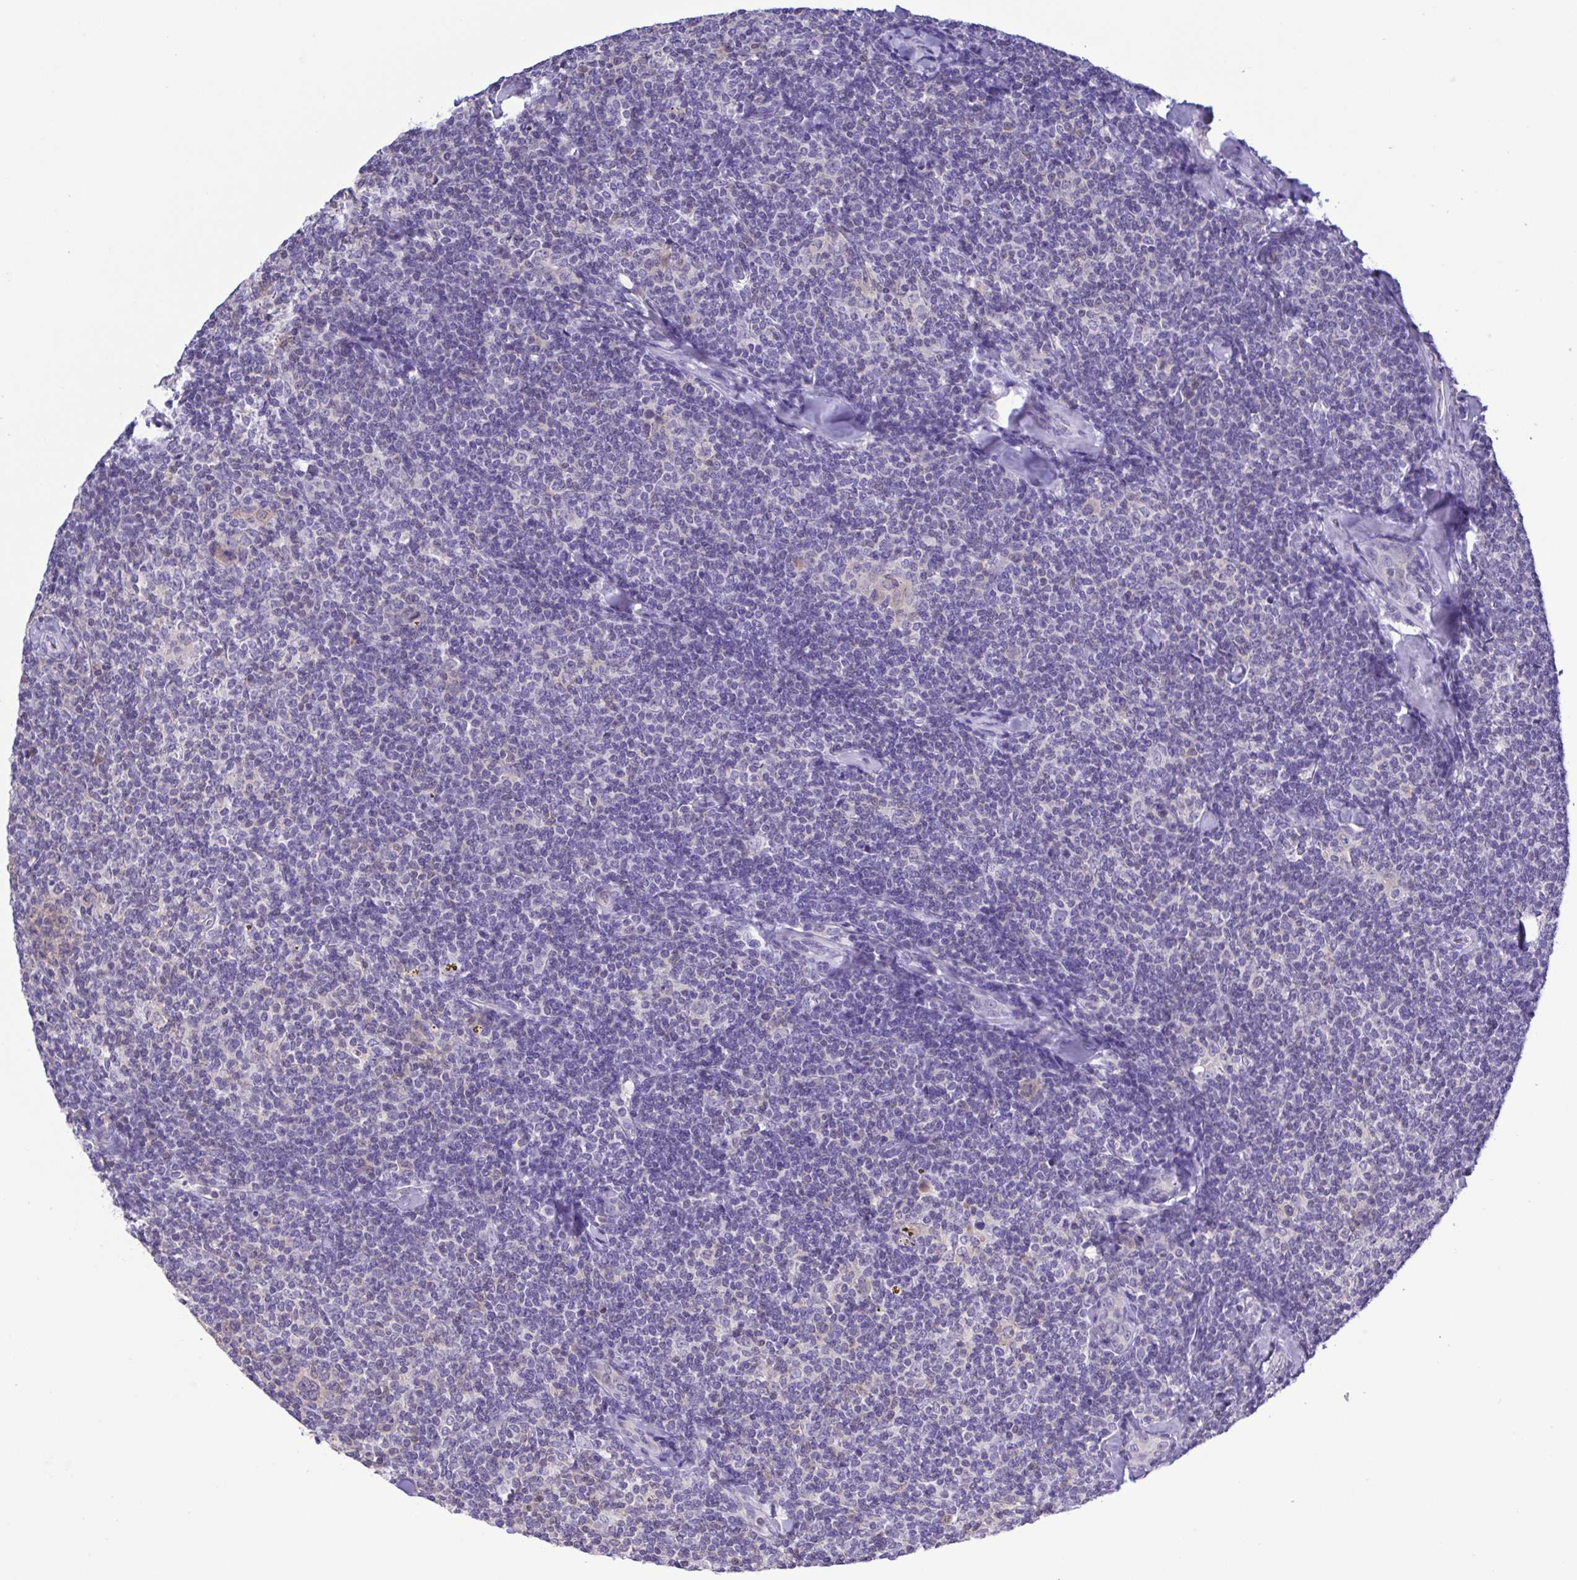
{"staining": {"intensity": "negative", "quantity": "none", "location": "none"}, "tissue": "lymphoma", "cell_type": "Tumor cells", "image_type": "cancer", "snomed": [{"axis": "morphology", "description": "Malignant lymphoma, non-Hodgkin's type, Low grade"}, {"axis": "topography", "description": "Lymph node"}], "caption": "This is an immunohistochemistry (IHC) image of malignant lymphoma, non-Hodgkin's type (low-grade). There is no staining in tumor cells.", "gene": "LDHC", "patient": {"sex": "female", "age": 56}}